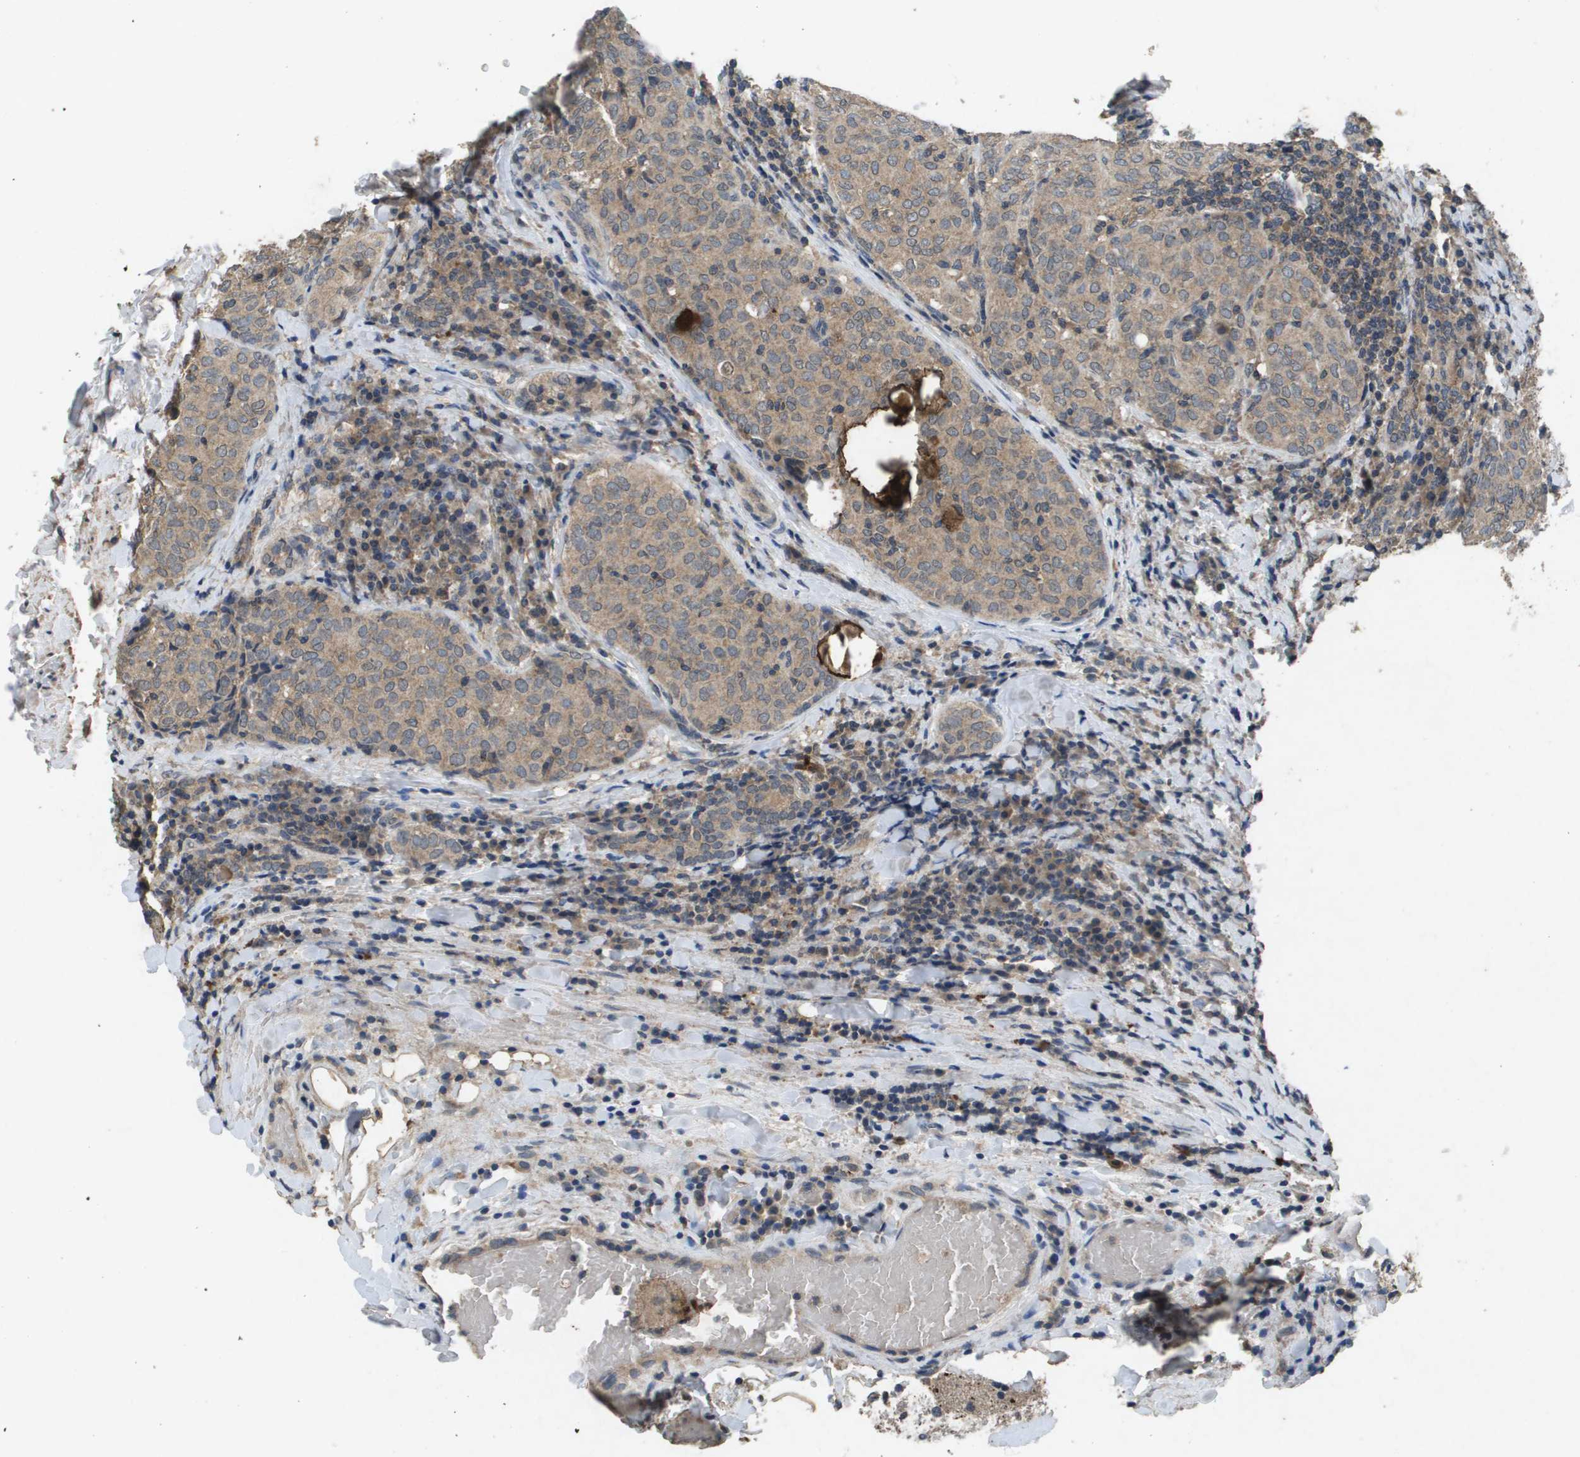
{"staining": {"intensity": "weak", "quantity": ">75%", "location": "cytoplasmic/membranous"}, "tissue": "thyroid cancer", "cell_type": "Tumor cells", "image_type": "cancer", "snomed": [{"axis": "morphology", "description": "Normal tissue, NOS"}, {"axis": "morphology", "description": "Papillary adenocarcinoma, NOS"}, {"axis": "topography", "description": "Thyroid gland"}], "caption": "Tumor cells demonstrate weak cytoplasmic/membranous positivity in about >75% of cells in thyroid papillary adenocarcinoma.", "gene": "PROC", "patient": {"sex": "female", "age": 30}}